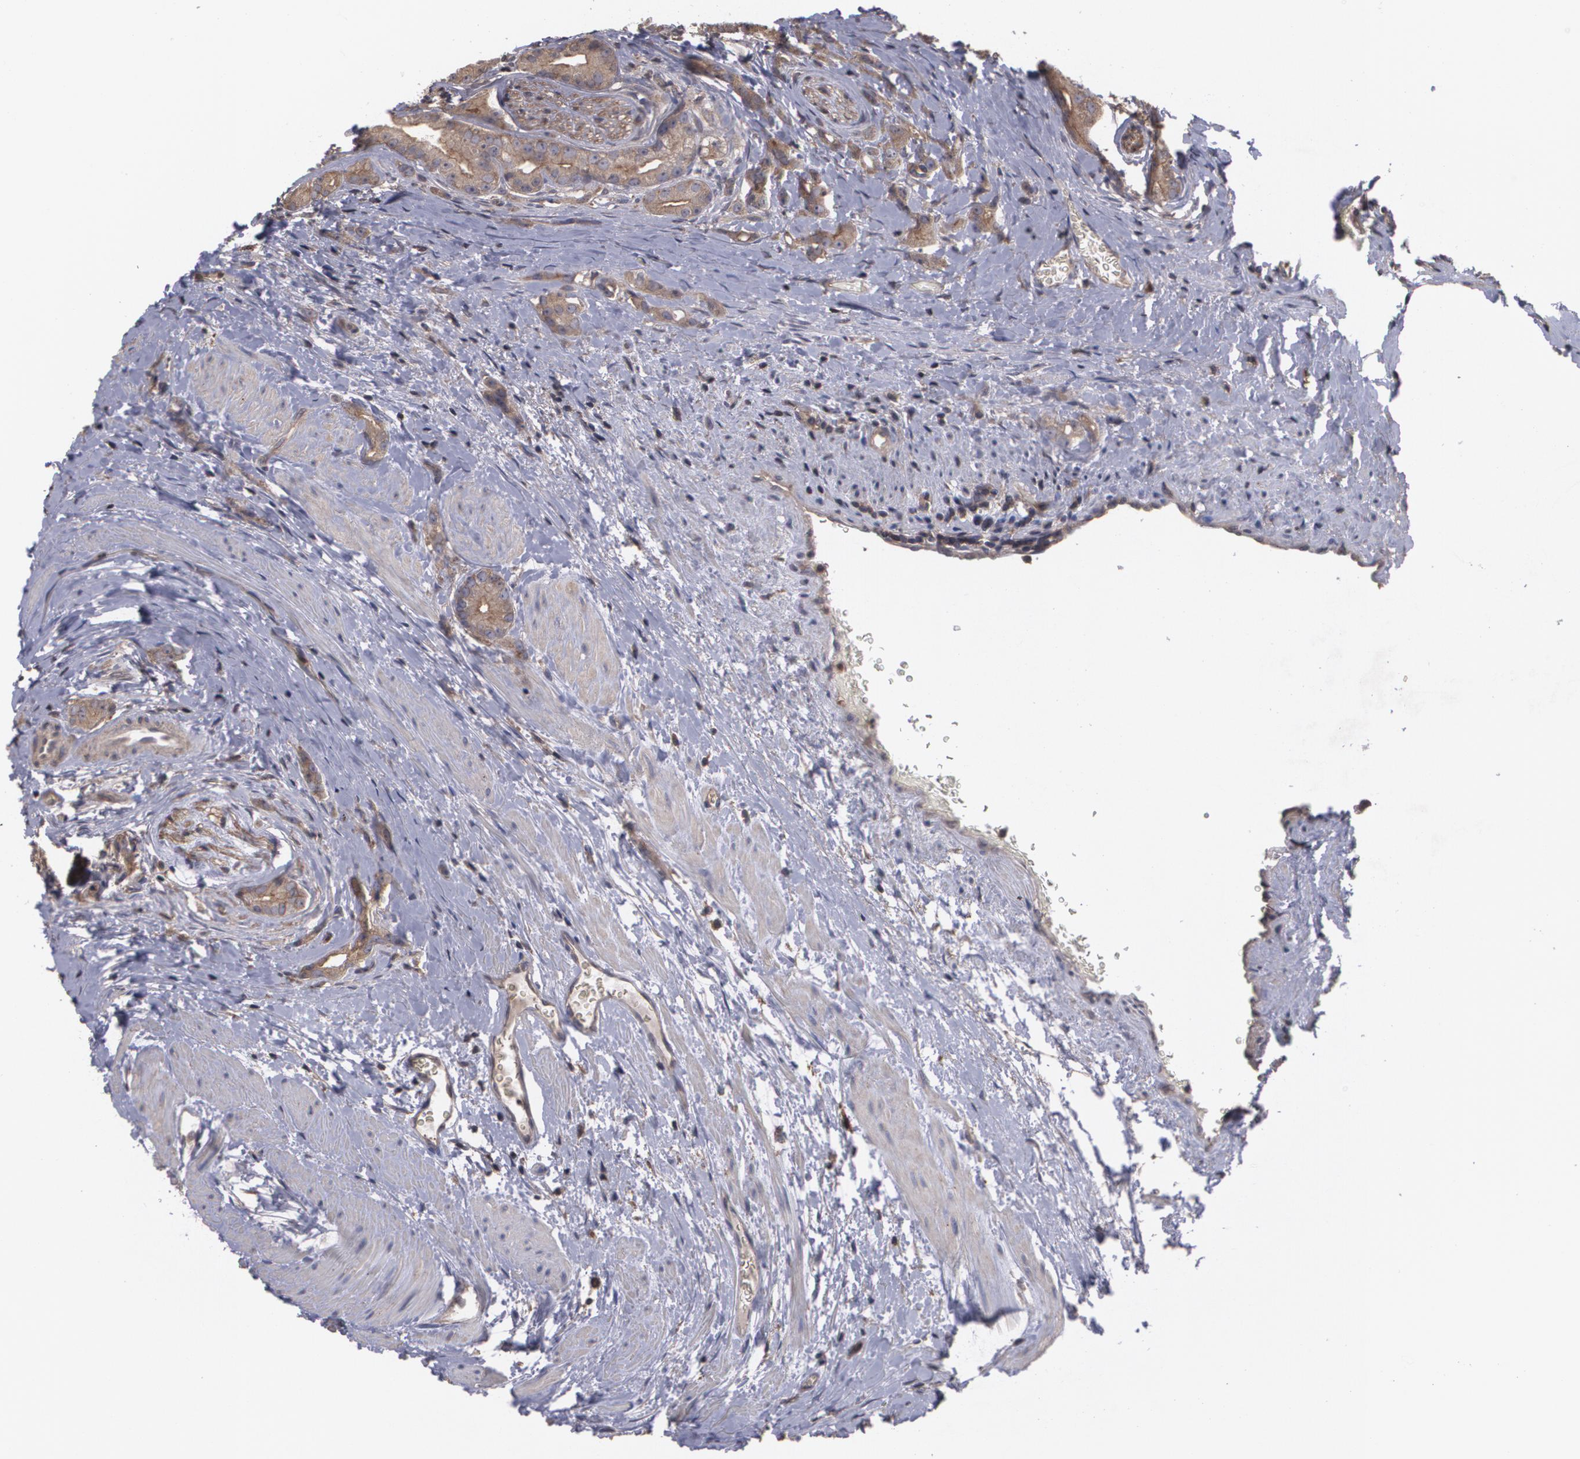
{"staining": {"intensity": "weak", "quantity": ">75%", "location": "cytoplasmic/membranous"}, "tissue": "prostate cancer", "cell_type": "Tumor cells", "image_type": "cancer", "snomed": [{"axis": "morphology", "description": "Adenocarcinoma, Medium grade"}, {"axis": "topography", "description": "Prostate"}], "caption": "Tumor cells display low levels of weak cytoplasmic/membranous staining in about >75% of cells in human prostate cancer. (DAB IHC with brightfield microscopy, high magnification).", "gene": "HRAS", "patient": {"sex": "male", "age": 59}}